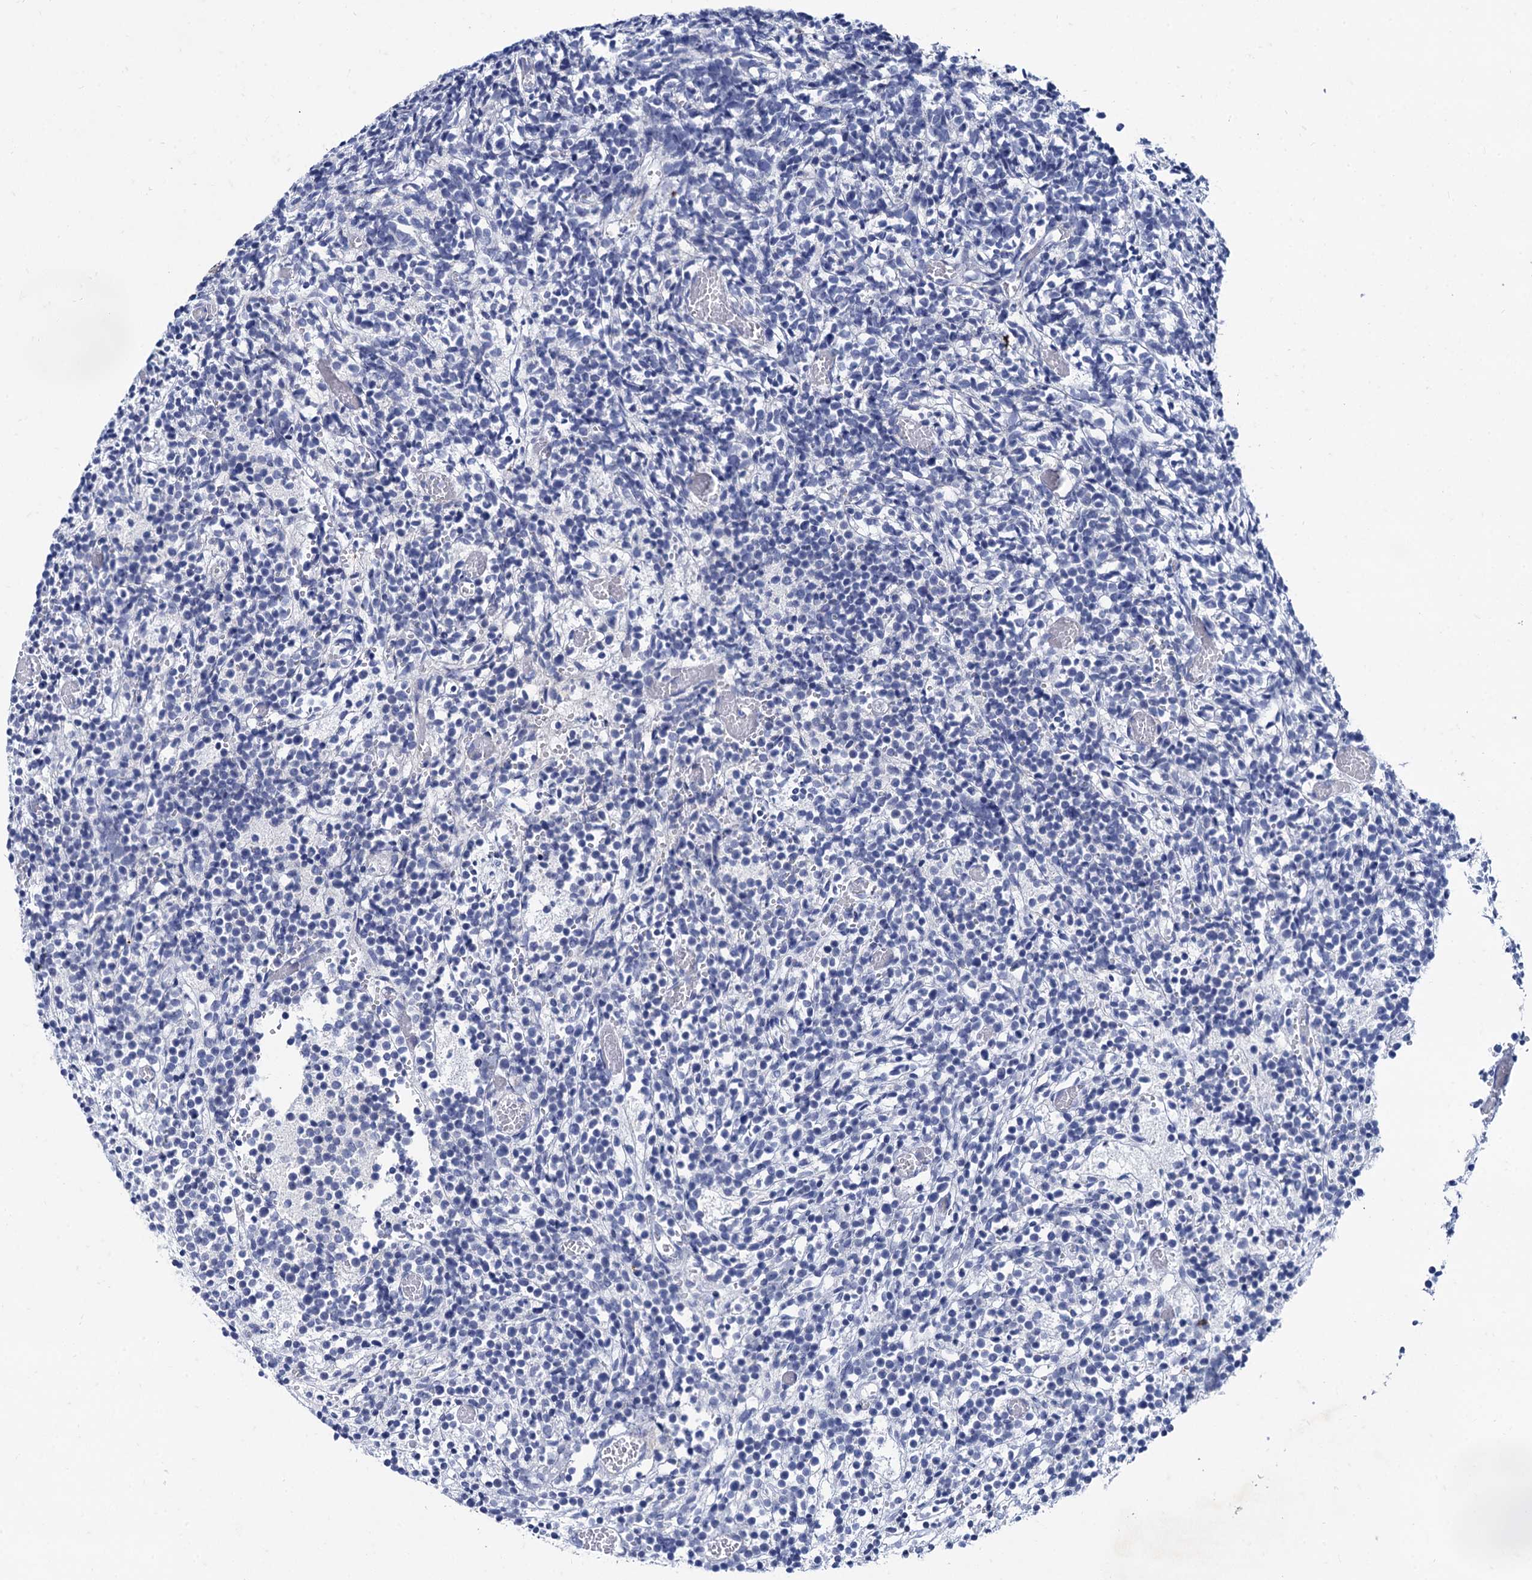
{"staining": {"intensity": "negative", "quantity": "none", "location": "none"}, "tissue": "glioma", "cell_type": "Tumor cells", "image_type": "cancer", "snomed": [{"axis": "morphology", "description": "Glioma, malignant, Low grade"}, {"axis": "topography", "description": "Brain"}], "caption": "A micrograph of glioma stained for a protein shows no brown staining in tumor cells.", "gene": "TMEM72", "patient": {"sex": "female", "age": 1}}